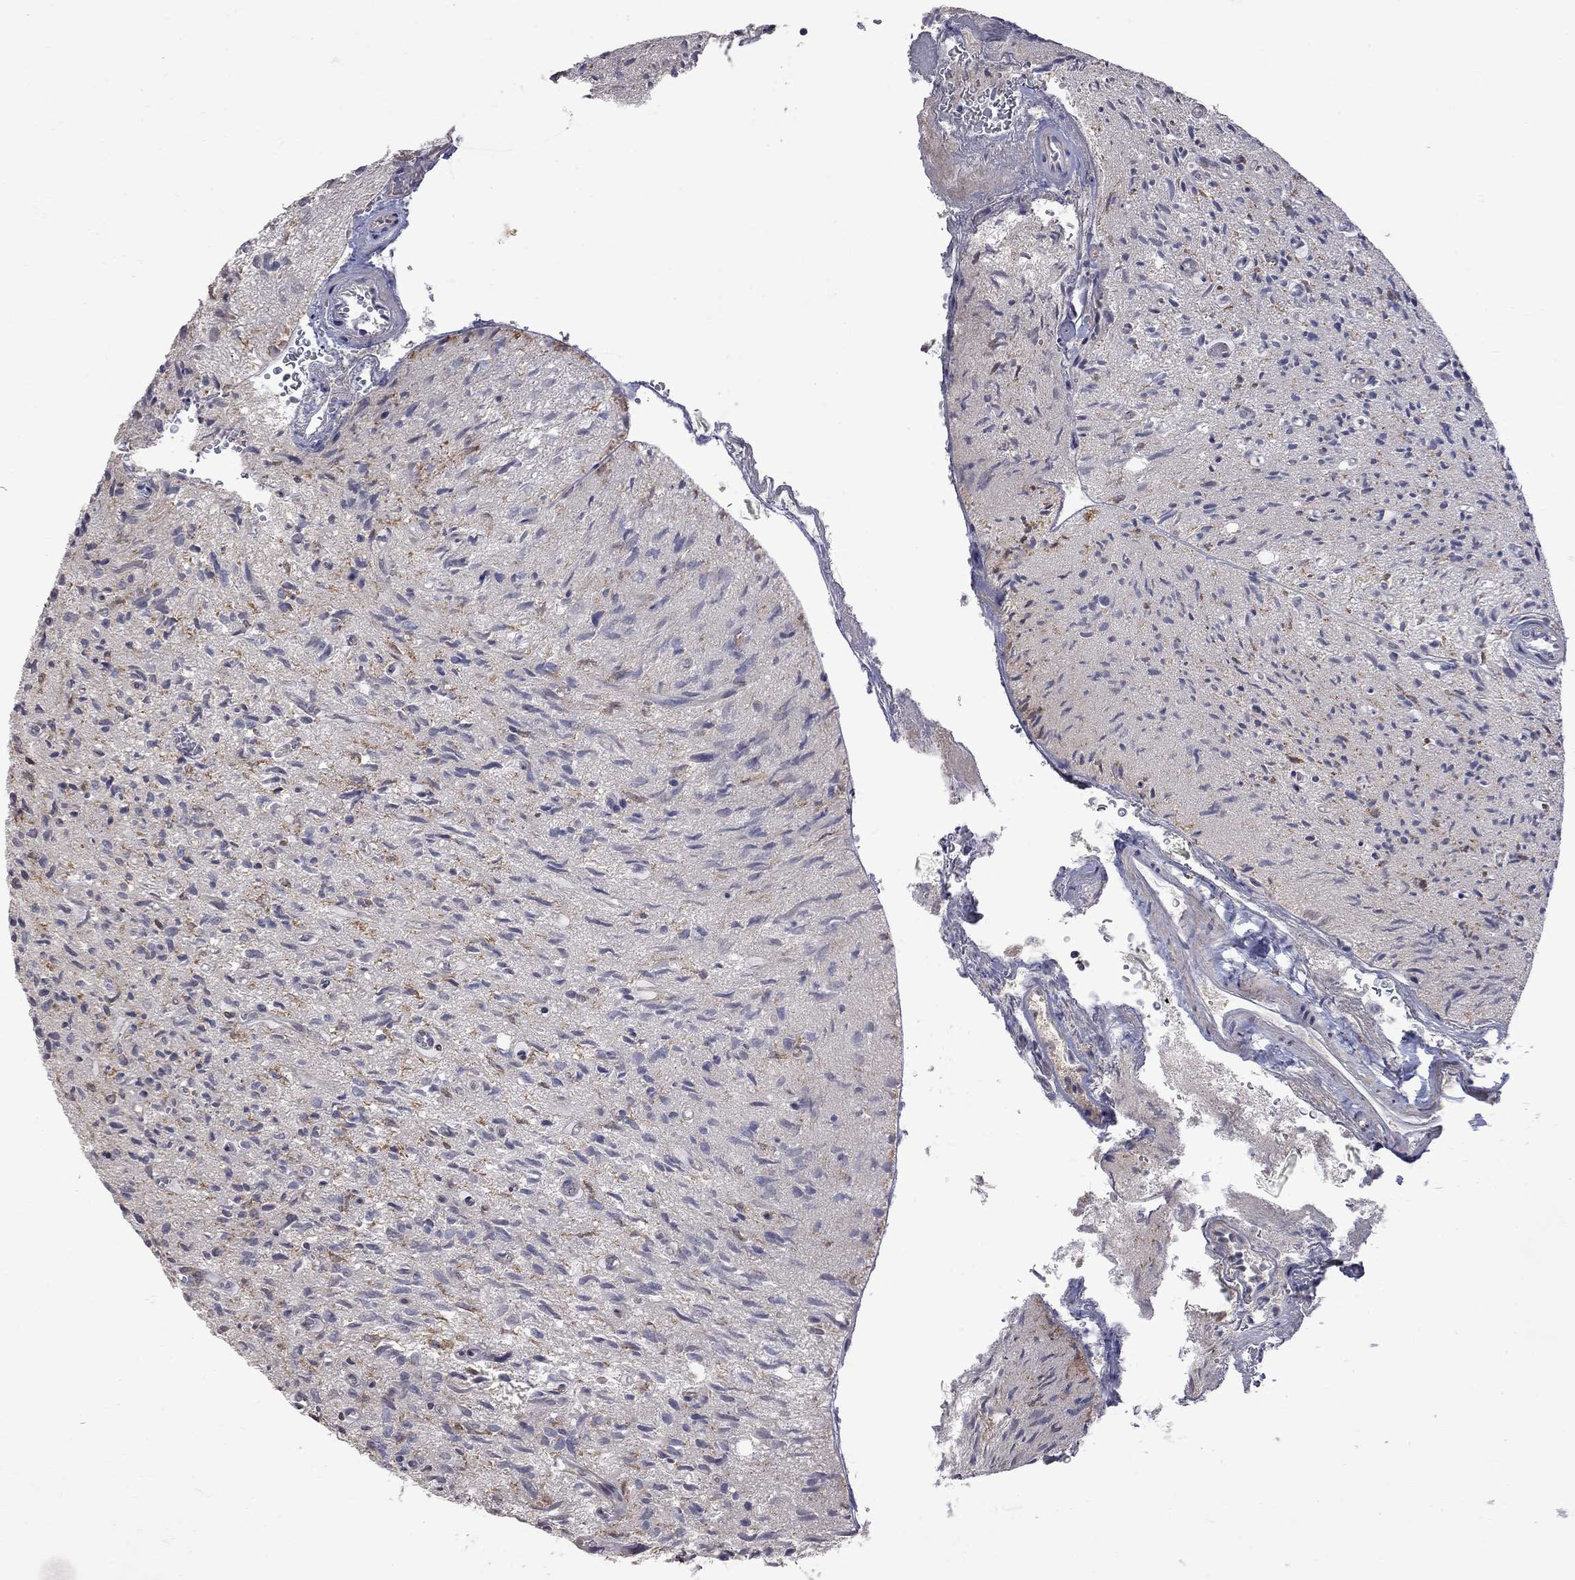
{"staining": {"intensity": "negative", "quantity": "none", "location": "none"}, "tissue": "glioma", "cell_type": "Tumor cells", "image_type": "cancer", "snomed": [{"axis": "morphology", "description": "Glioma, malignant, High grade"}, {"axis": "topography", "description": "Brain"}], "caption": "This is an IHC histopathology image of human glioma. There is no expression in tumor cells.", "gene": "ABI3", "patient": {"sex": "male", "age": 64}}